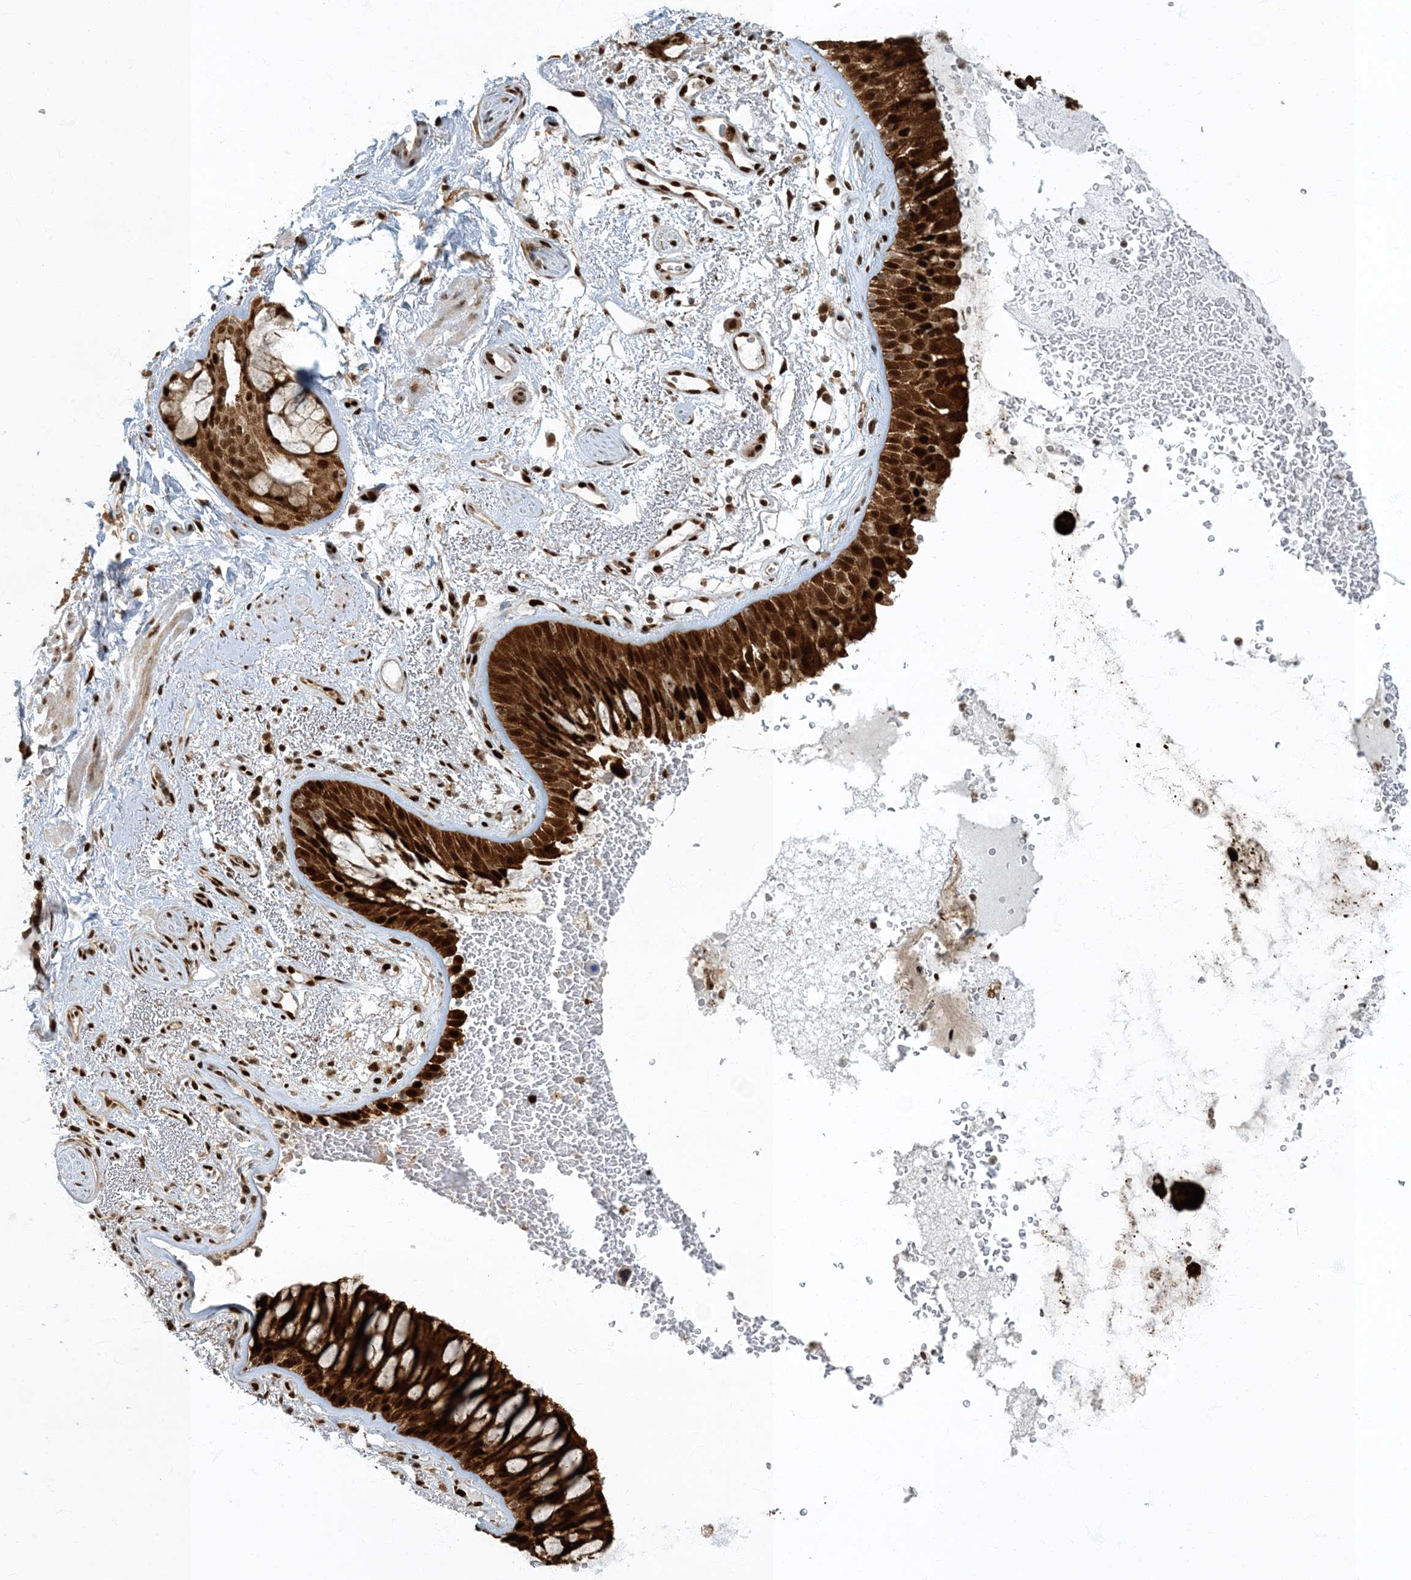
{"staining": {"intensity": "strong", "quantity": ">75%", "location": "cytoplasmic/membranous,nuclear"}, "tissue": "bronchus", "cell_type": "Respiratory epithelial cells", "image_type": "normal", "snomed": [{"axis": "morphology", "description": "Normal tissue, NOS"}, {"axis": "morphology", "description": "Squamous cell carcinoma, NOS"}, {"axis": "topography", "description": "Lymph node"}, {"axis": "topography", "description": "Bronchus"}, {"axis": "topography", "description": "Lung"}], "caption": "Respiratory epithelial cells display high levels of strong cytoplasmic/membranous,nuclear positivity in approximately >75% of cells in unremarkable bronchus.", "gene": "MBD1", "patient": {"sex": "male", "age": 66}}